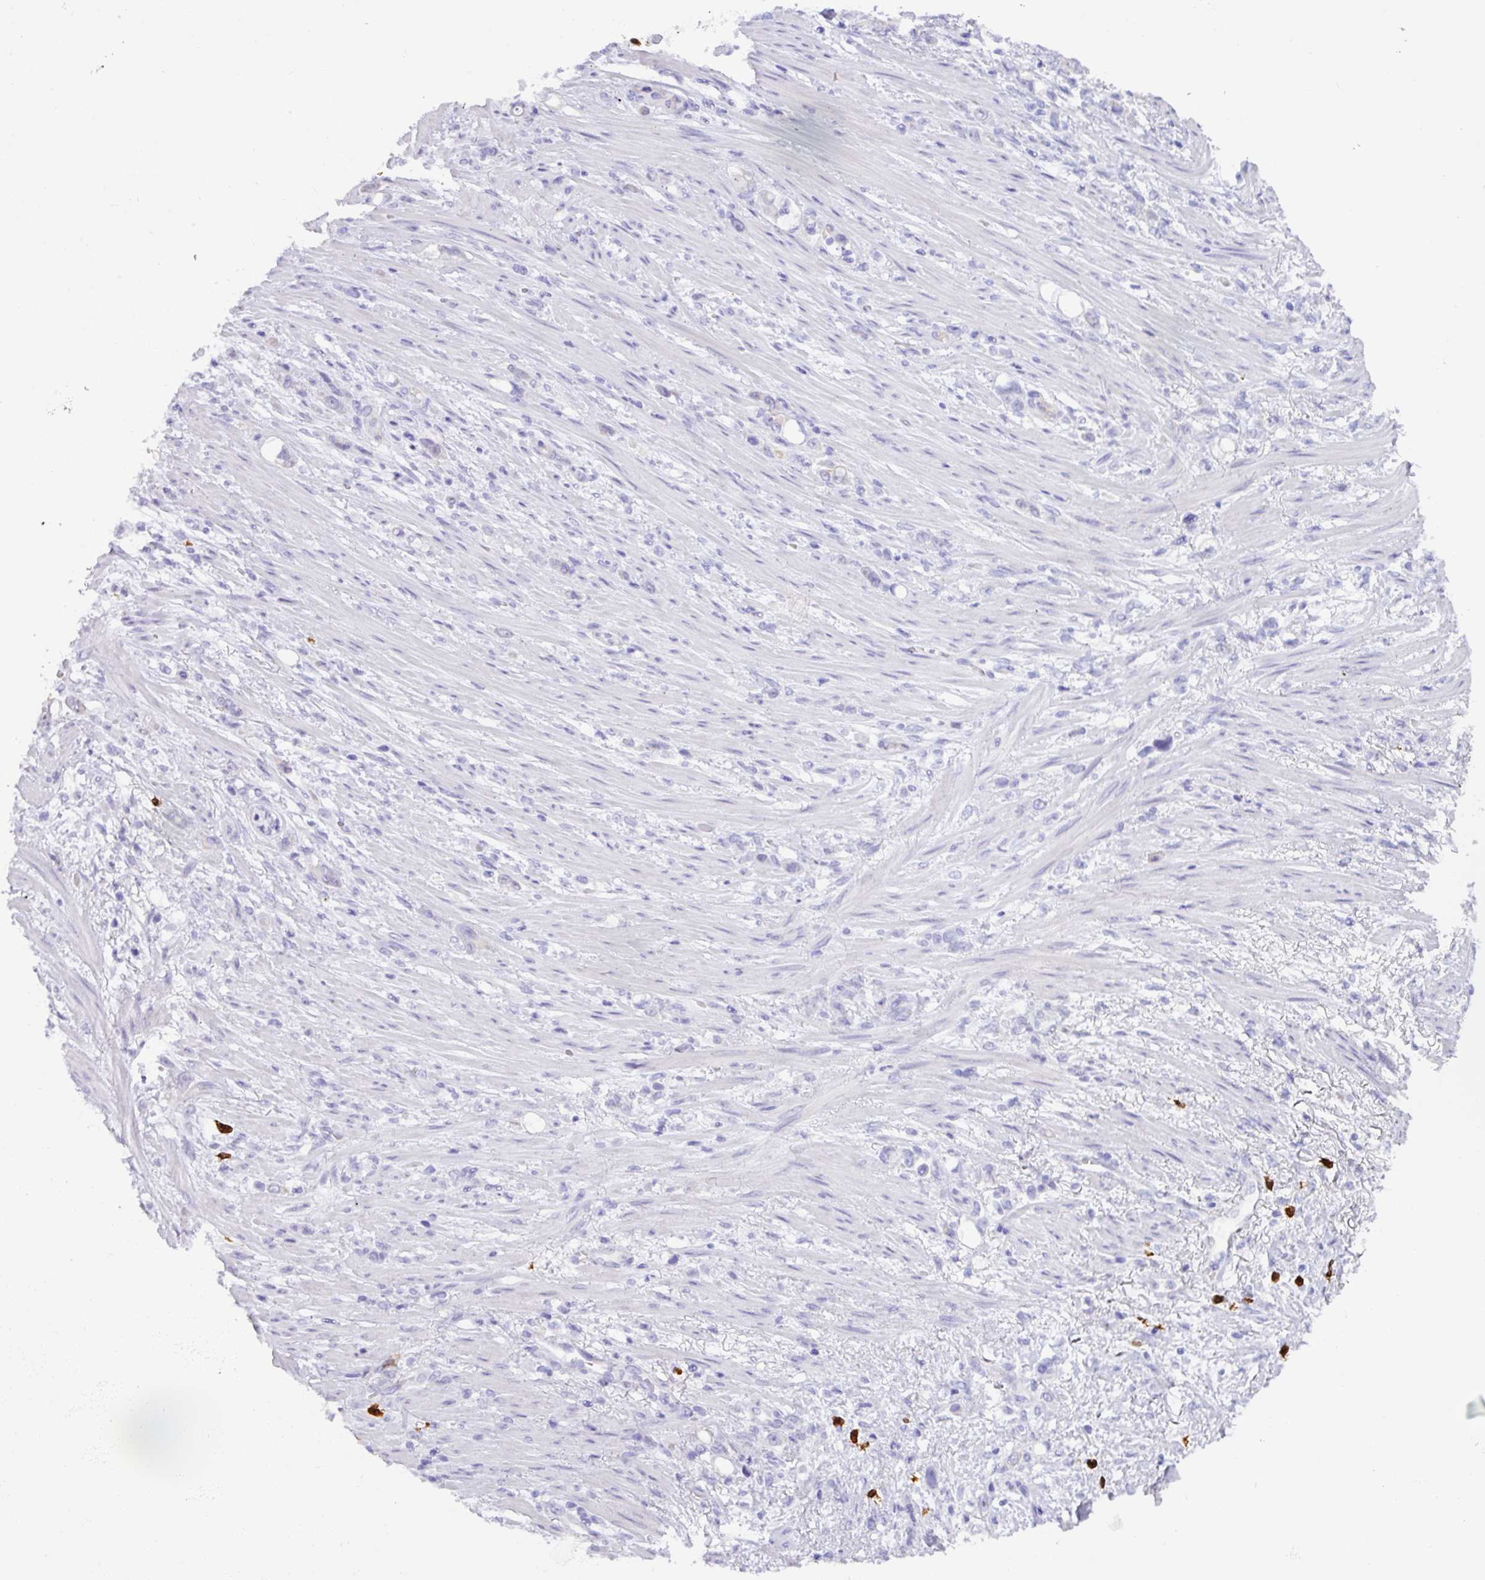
{"staining": {"intensity": "negative", "quantity": "none", "location": "none"}, "tissue": "stomach cancer", "cell_type": "Tumor cells", "image_type": "cancer", "snomed": [{"axis": "morphology", "description": "Normal tissue, NOS"}, {"axis": "morphology", "description": "Adenocarcinoma, NOS"}, {"axis": "topography", "description": "Stomach"}], "caption": "A photomicrograph of human stomach adenocarcinoma is negative for staining in tumor cells. (DAB (3,3'-diaminobenzidine) immunohistochemistry (IHC) visualized using brightfield microscopy, high magnification).", "gene": "MRM2", "patient": {"sex": "female", "age": 79}}